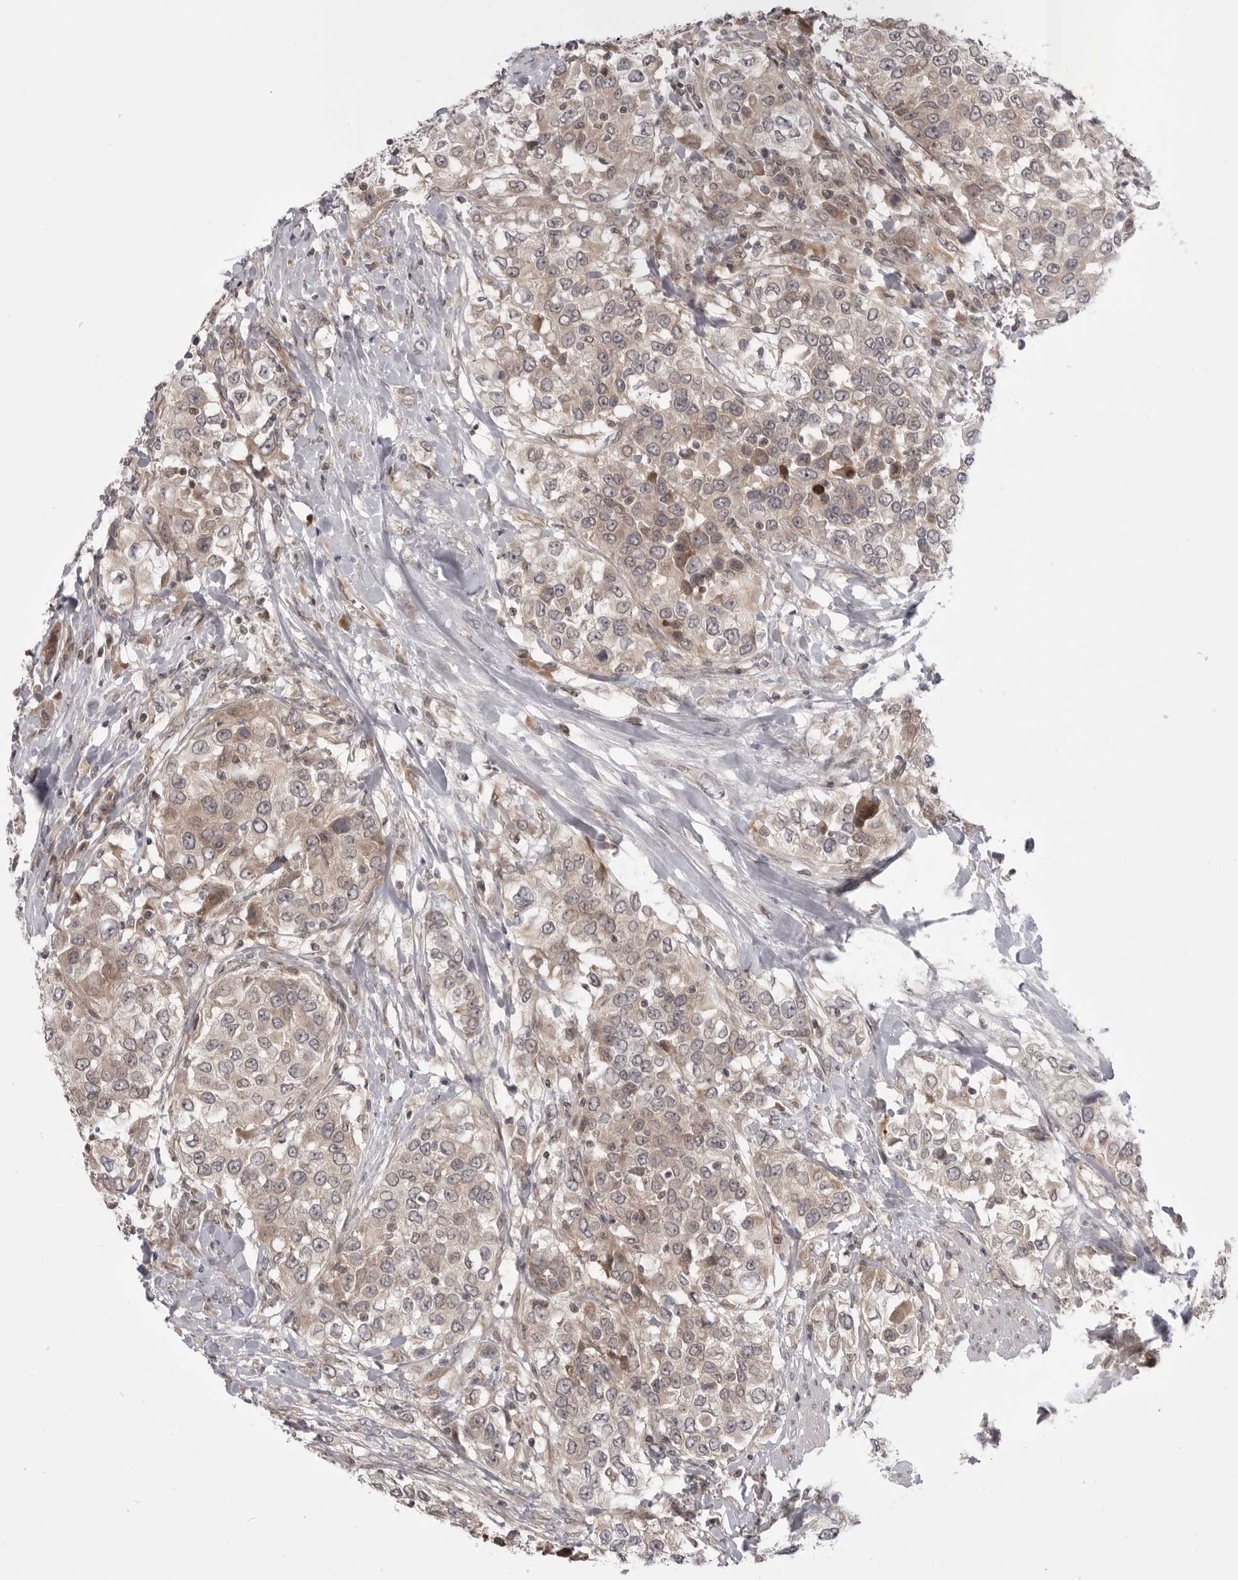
{"staining": {"intensity": "weak", "quantity": ">75%", "location": "cytoplasmic/membranous"}, "tissue": "urothelial cancer", "cell_type": "Tumor cells", "image_type": "cancer", "snomed": [{"axis": "morphology", "description": "Urothelial carcinoma, High grade"}, {"axis": "topography", "description": "Urinary bladder"}], "caption": "This is an image of immunohistochemistry staining of urothelial cancer, which shows weak staining in the cytoplasmic/membranous of tumor cells.", "gene": "PTK2B", "patient": {"sex": "female", "age": 80}}